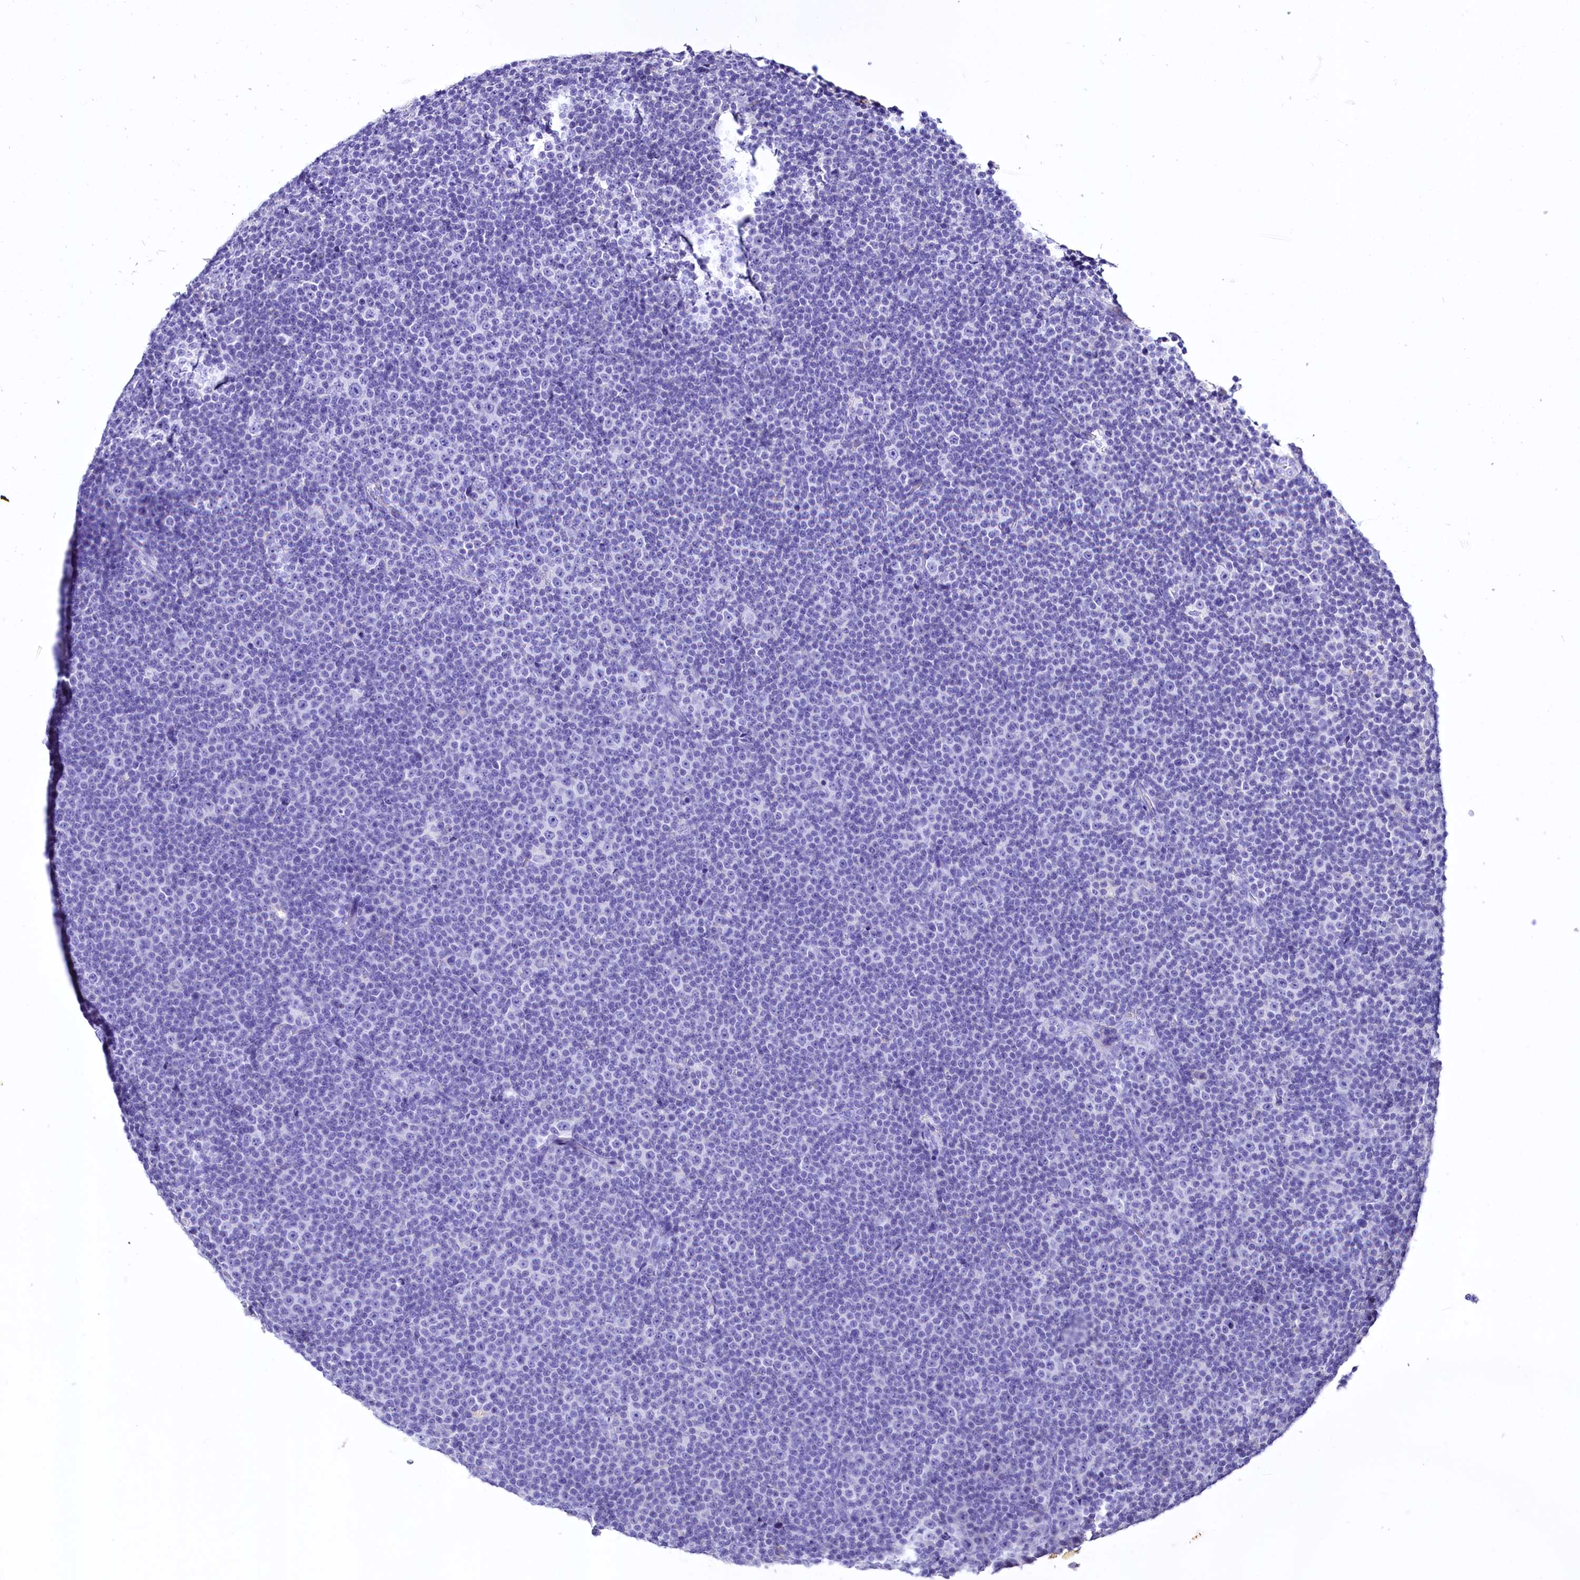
{"staining": {"intensity": "negative", "quantity": "none", "location": "none"}, "tissue": "lymphoma", "cell_type": "Tumor cells", "image_type": "cancer", "snomed": [{"axis": "morphology", "description": "Malignant lymphoma, non-Hodgkin's type, Low grade"}, {"axis": "topography", "description": "Lymph node"}], "caption": "Immunohistochemical staining of low-grade malignant lymphoma, non-Hodgkin's type shows no significant expression in tumor cells. Brightfield microscopy of immunohistochemistry stained with DAB (brown) and hematoxylin (blue), captured at high magnification.", "gene": "A2ML1", "patient": {"sex": "female", "age": 67}}